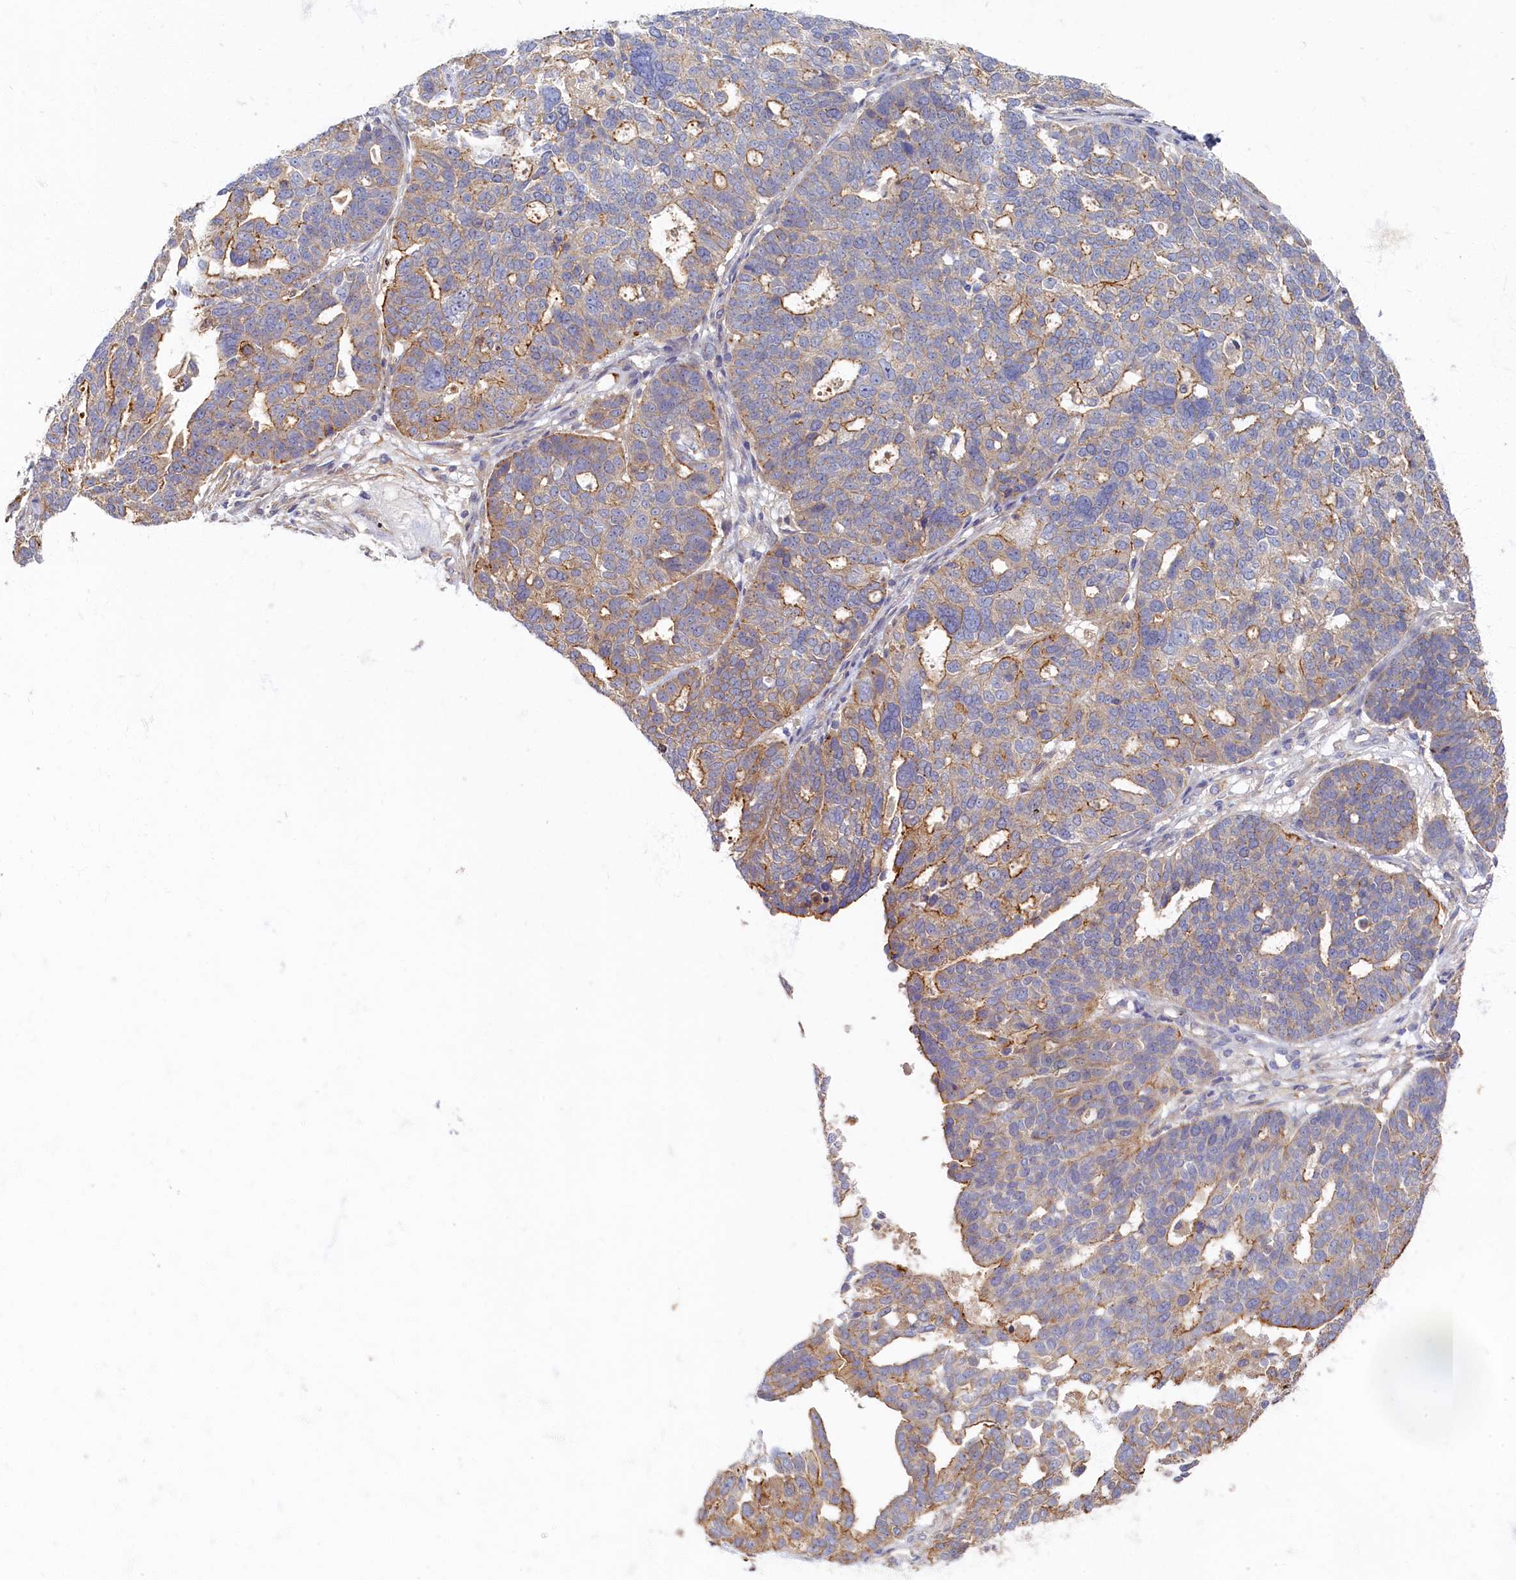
{"staining": {"intensity": "moderate", "quantity": "<25%", "location": "cytoplasmic/membranous"}, "tissue": "ovarian cancer", "cell_type": "Tumor cells", "image_type": "cancer", "snomed": [{"axis": "morphology", "description": "Cystadenocarcinoma, serous, NOS"}, {"axis": "topography", "description": "Ovary"}], "caption": "An image of ovarian cancer stained for a protein displays moderate cytoplasmic/membranous brown staining in tumor cells.", "gene": "PSMG2", "patient": {"sex": "female", "age": 59}}